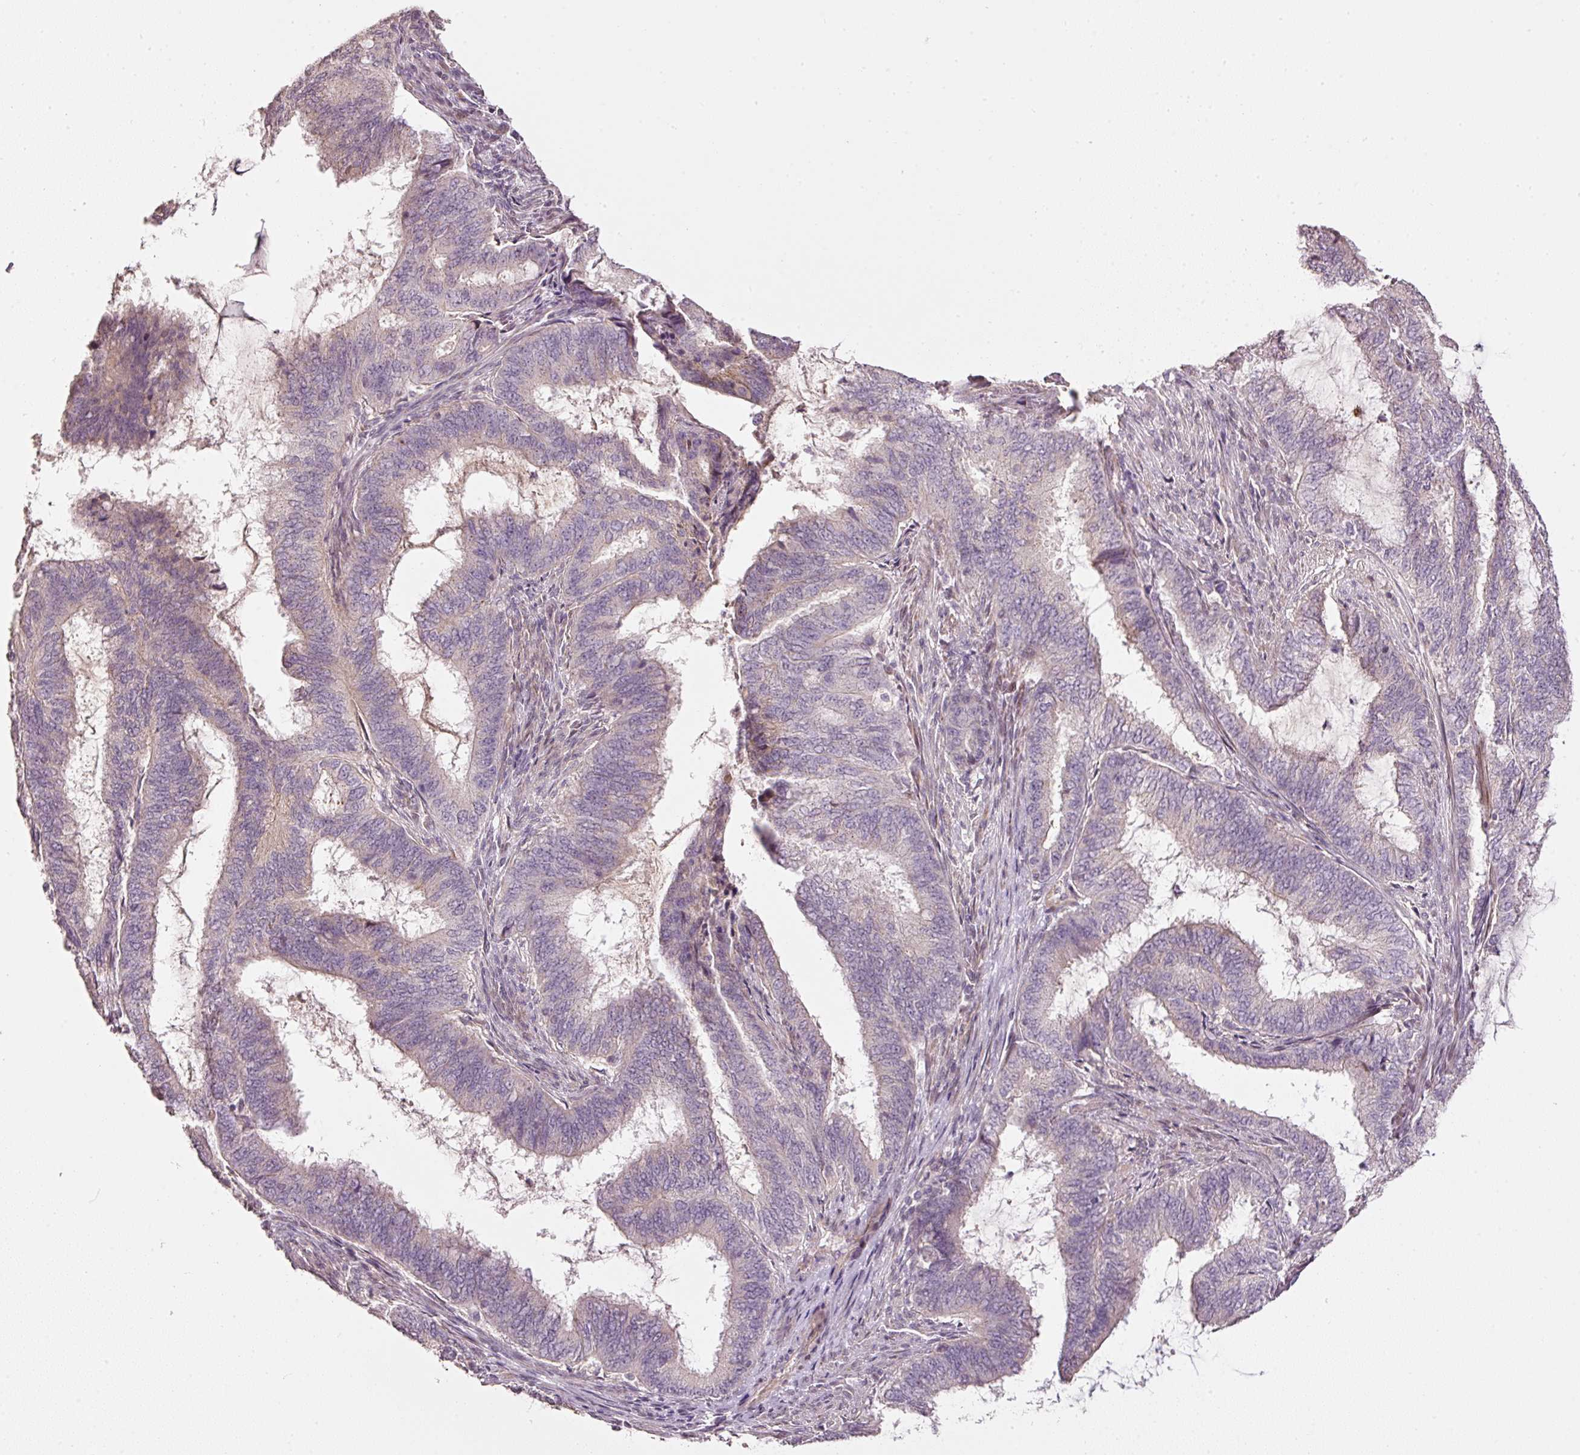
{"staining": {"intensity": "negative", "quantity": "none", "location": "none"}, "tissue": "endometrial cancer", "cell_type": "Tumor cells", "image_type": "cancer", "snomed": [{"axis": "morphology", "description": "Adenocarcinoma, NOS"}, {"axis": "topography", "description": "Endometrium"}], "caption": "Immunohistochemical staining of endometrial cancer demonstrates no significant positivity in tumor cells.", "gene": "TOB2", "patient": {"sex": "female", "age": 51}}